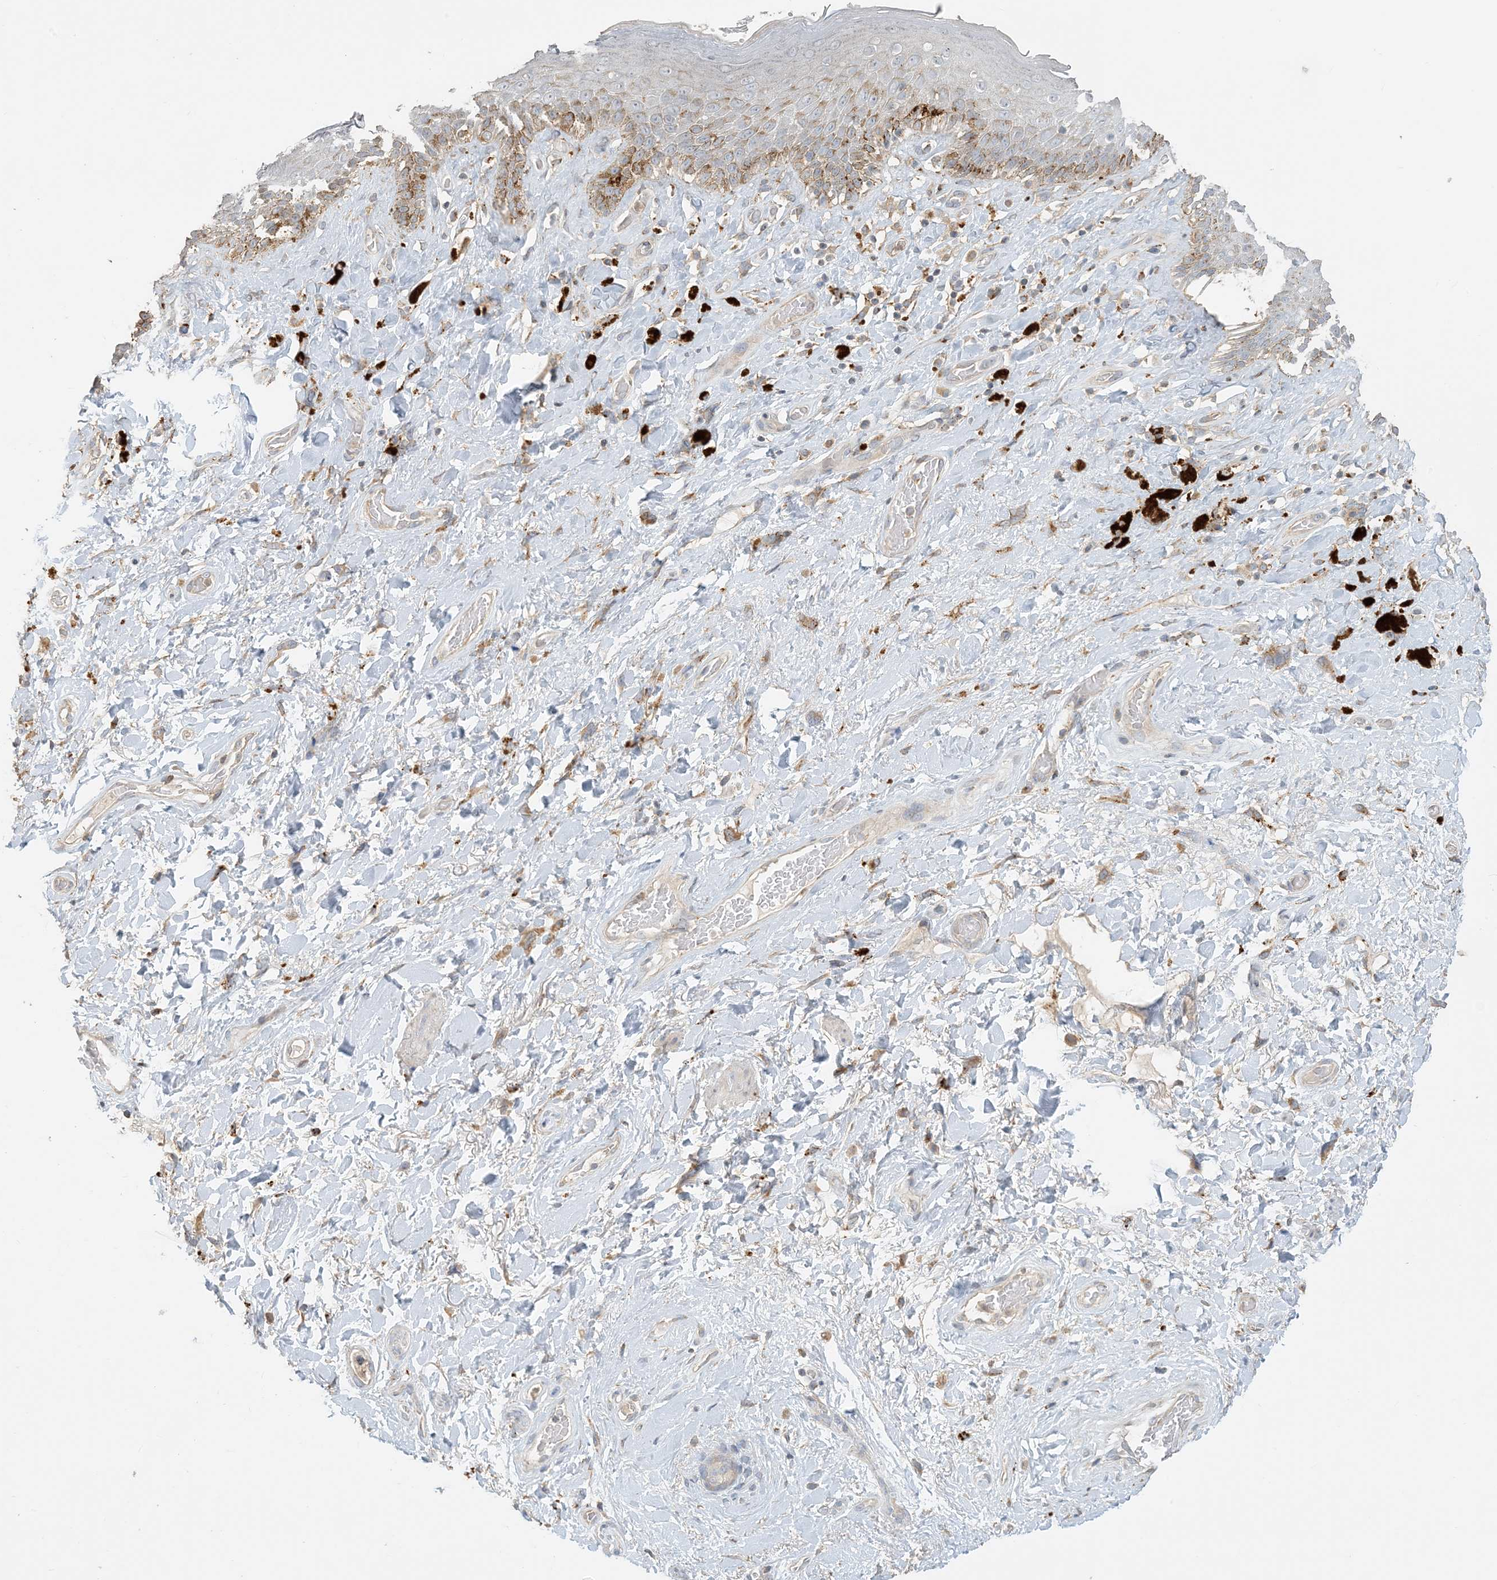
{"staining": {"intensity": "moderate", "quantity": "25%-75%", "location": "cytoplasmic/membranous"}, "tissue": "skin", "cell_type": "Epidermal cells", "image_type": "normal", "snomed": [{"axis": "morphology", "description": "Normal tissue, NOS"}, {"axis": "topography", "description": "Anal"}], "caption": "Immunohistochemical staining of normal skin displays 25%-75% levels of moderate cytoplasmic/membranous protein positivity in approximately 25%-75% of epidermal cells.", "gene": "SPPL2A", "patient": {"sex": "female", "age": 78}}